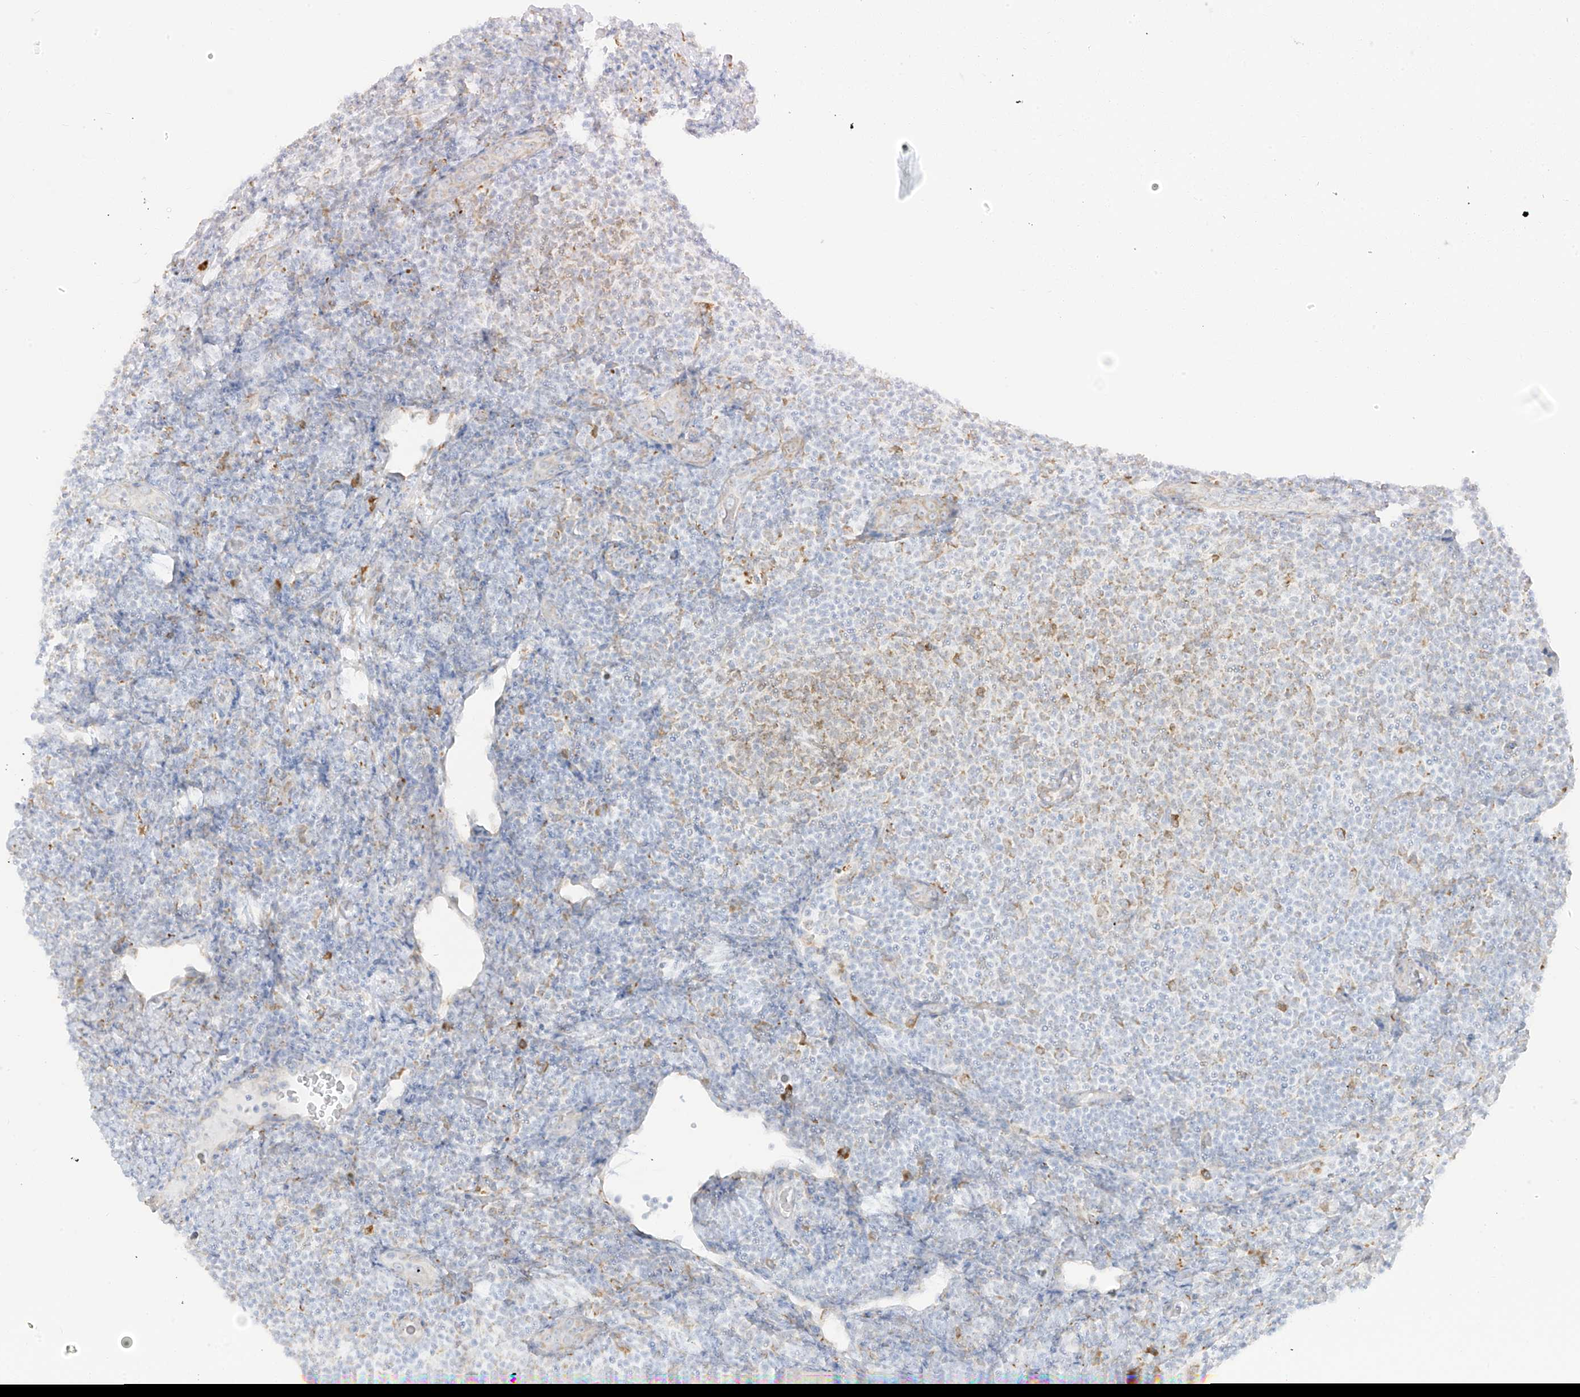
{"staining": {"intensity": "negative", "quantity": "none", "location": "none"}, "tissue": "lymphoma", "cell_type": "Tumor cells", "image_type": "cancer", "snomed": [{"axis": "morphology", "description": "Malignant lymphoma, non-Hodgkin's type, Low grade"}, {"axis": "topography", "description": "Lymph node"}], "caption": "Photomicrograph shows no significant protein staining in tumor cells of lymphoma.", "gene": "LRRC59", "patient": {"sex": "male", "age": 66}}